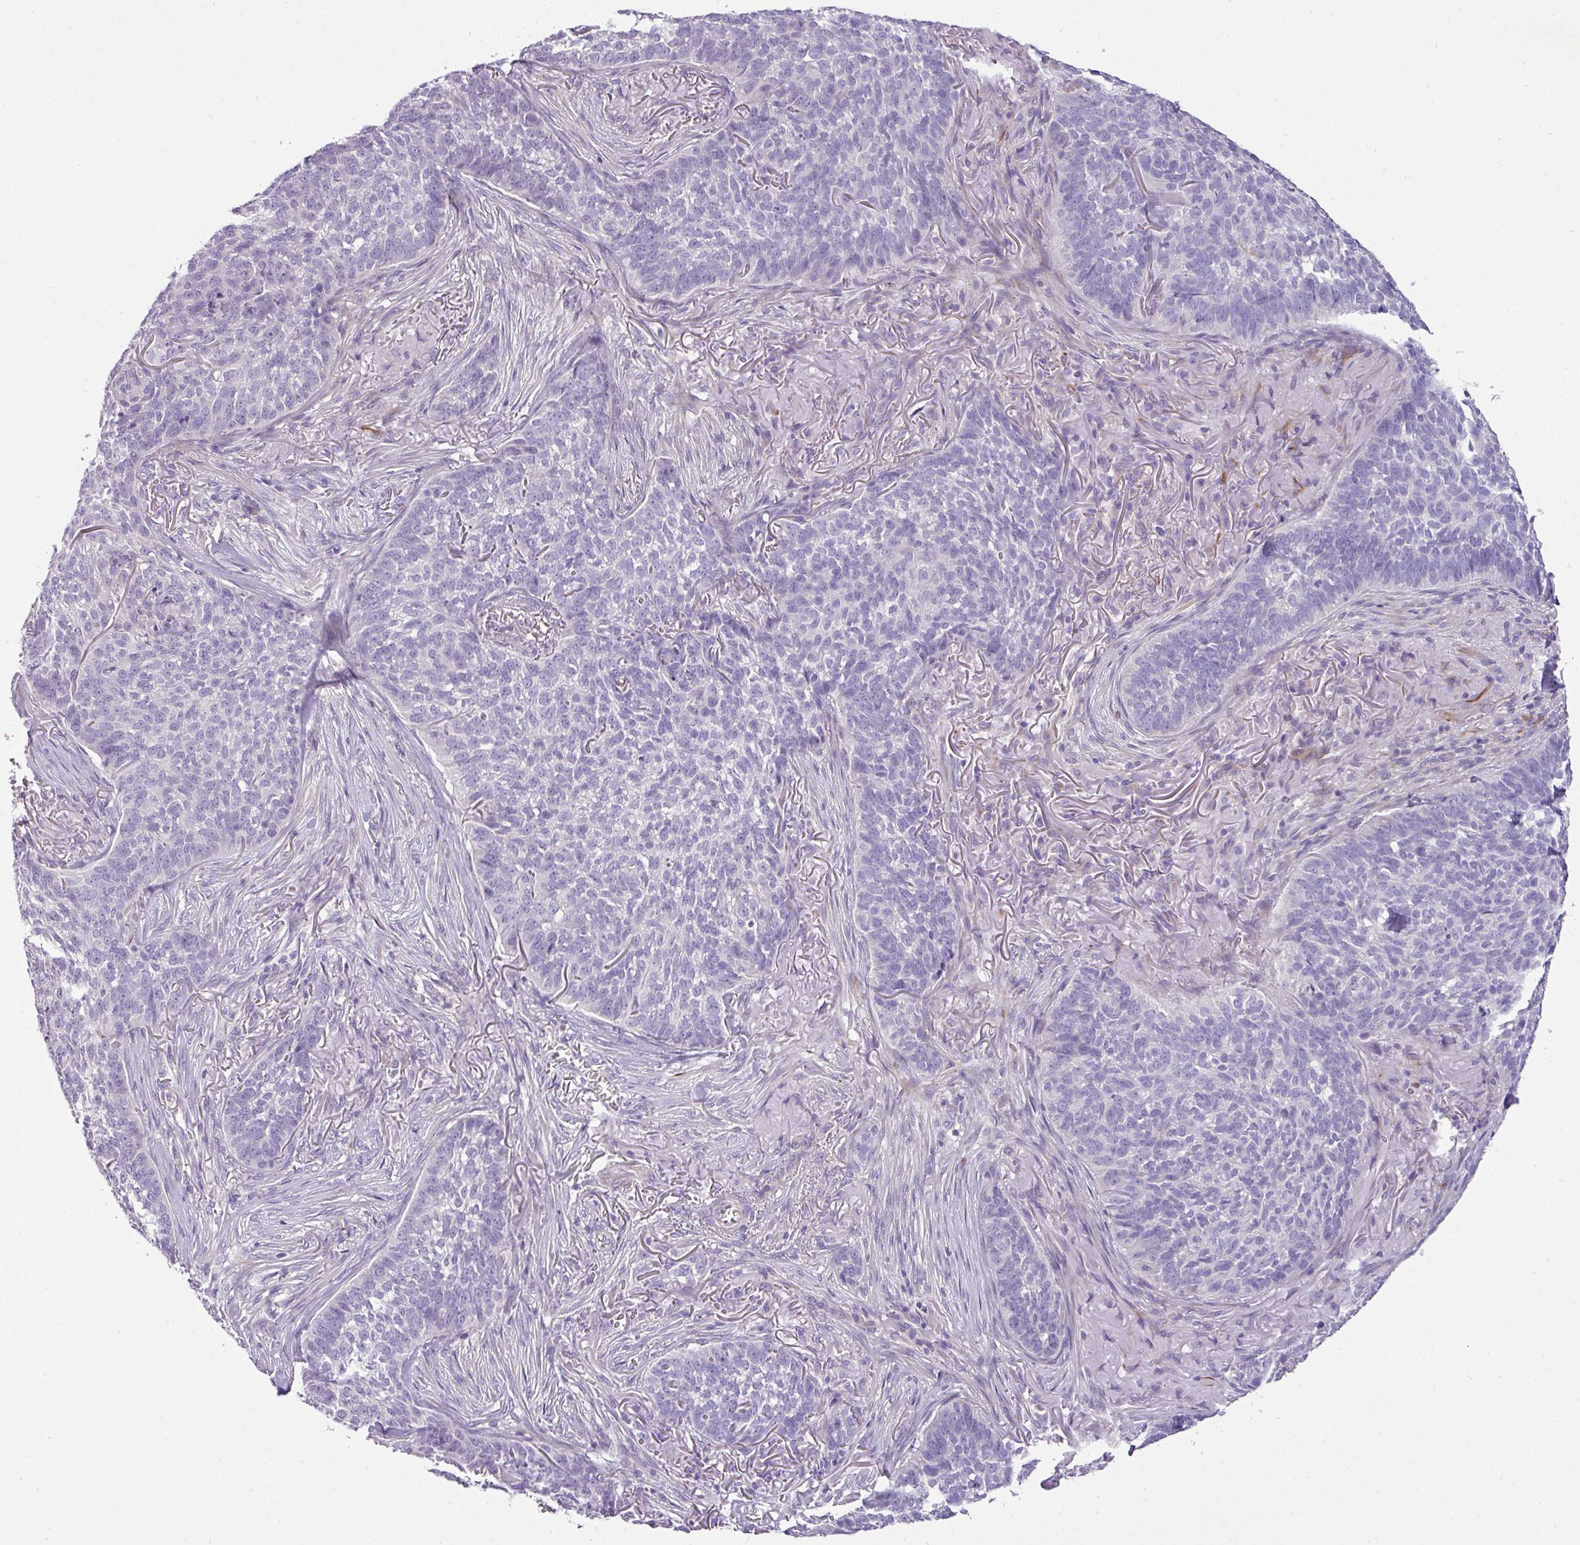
{"staining": {"intensity": "negative", "quantity": "none", "location": "none"}, "tissue": "skin cancer", "cell_type": "Tumor cells", "image_type": "cancer", "snomed": [{"axis": "morphology", "description": "Basal cell carcinoma"}, {"axis": "topography", "description": "Skin"}], "caption": "Protein analysis of basal cell carcinoma (skin) reveals no significant positivity in tumor cells.", "gene": "ENSG00000273748", "patient": {"sex": "male", "age": 85}}